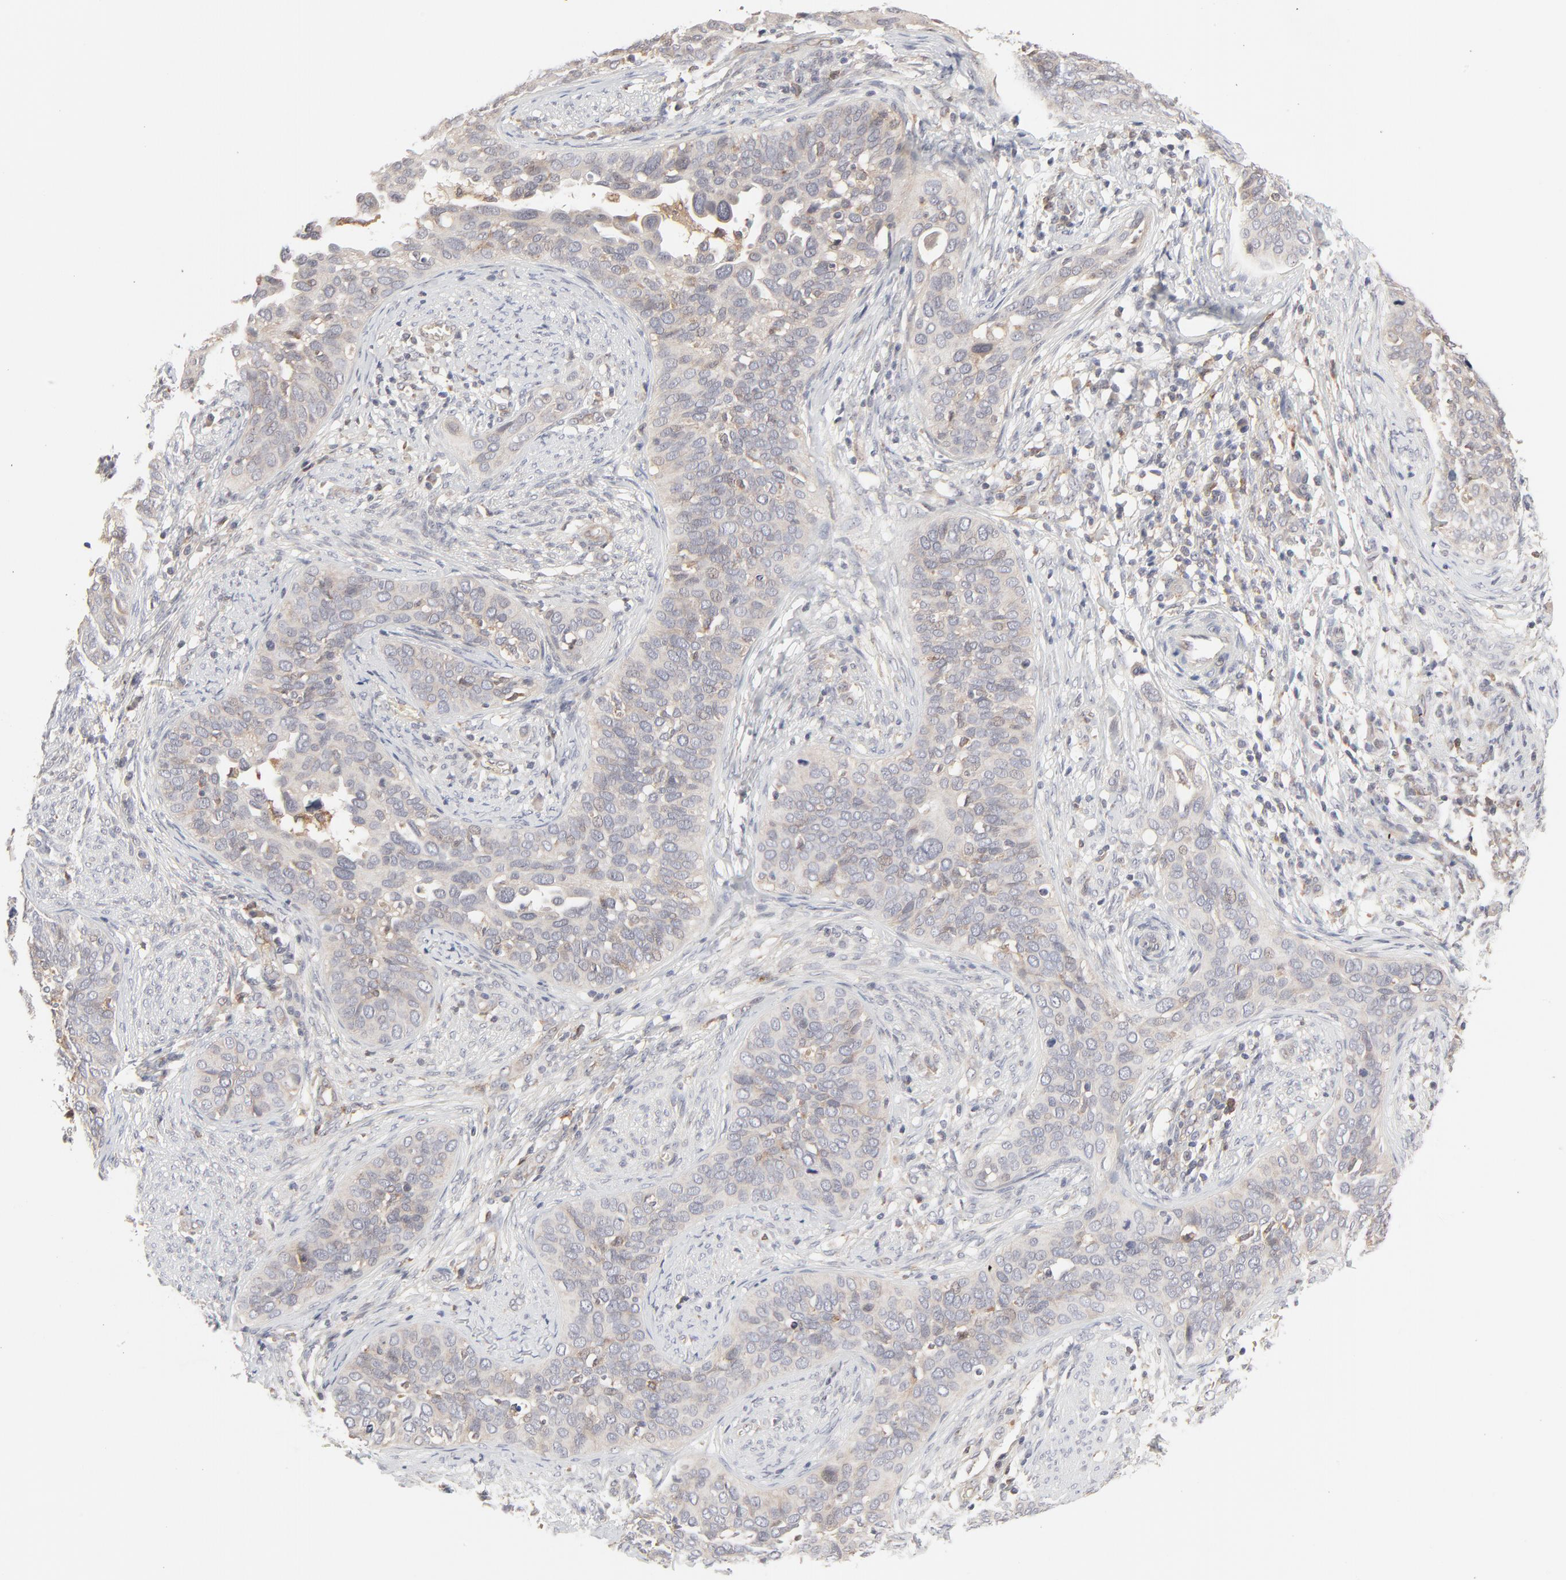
{"staining": {"intensity": "weak", "quantity": "25%-75%", "location": "cytoplasmic/membranous"}, "tissue": "cervical cancer", "cell_type": "Tumor cells", "image_type": "cancer", "snomed": [{"axis": "morphology", "description": "Squamous cell carcinoma, NOS"}, {"axis": "topography", "description": "Cervix"}], "caption": "Immunohistochemistry (IHC) histopathology image of neoplastic tissue: human cervical cancer (squamous cell carcinoma) stained using IHC reveals low levels of weak protein expression localized specifically in the cytoplasmic/membranous of tumor cells, appearing as a cytoplasmic/membranous brown color.", "gene": "RAB5C", "patient": {"sex": "female", "age": 31}}